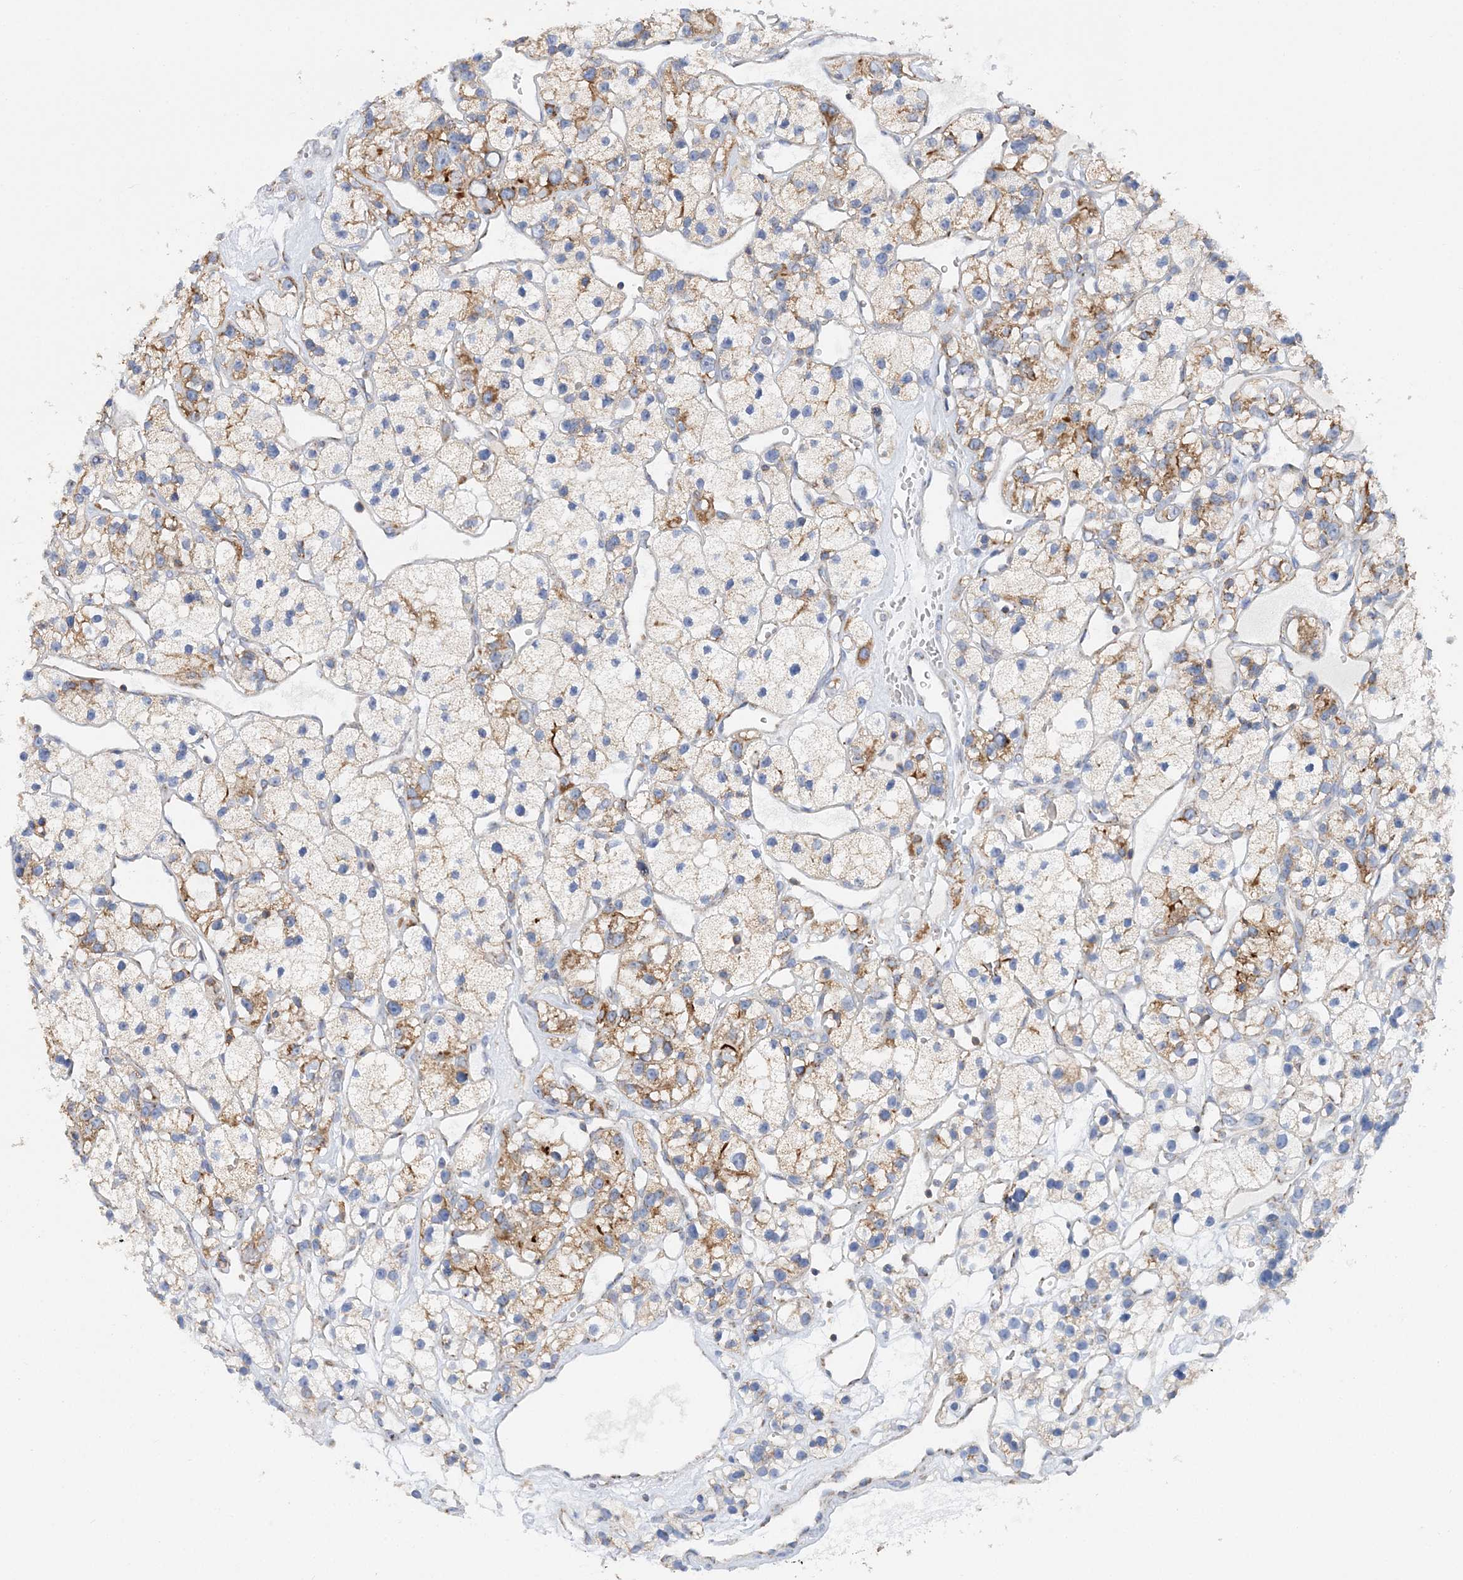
{"staining": {"intensity": "moderate", "quantity": "25%-75%", "location": "cytoplasmic/membranous"}, "tissue": "renal cancer", "cell_type": "Tumor cells", "image_type": "cancer", "snomed": [{"axis": "morphology", "description": "Adenocarcinoma, NOS"}, {"axis": "topography", "description": "Kidney"}], "caption": "A photomicrograph showing moderate cytoplasmic/membranous positivity in approximately 25%-75% of tumor cells in renal adenocarcinoma, as visualized by brown immunohistochemical staining.", "gene": "TTC32", "patient": {"sex": "female", "age": 57}}